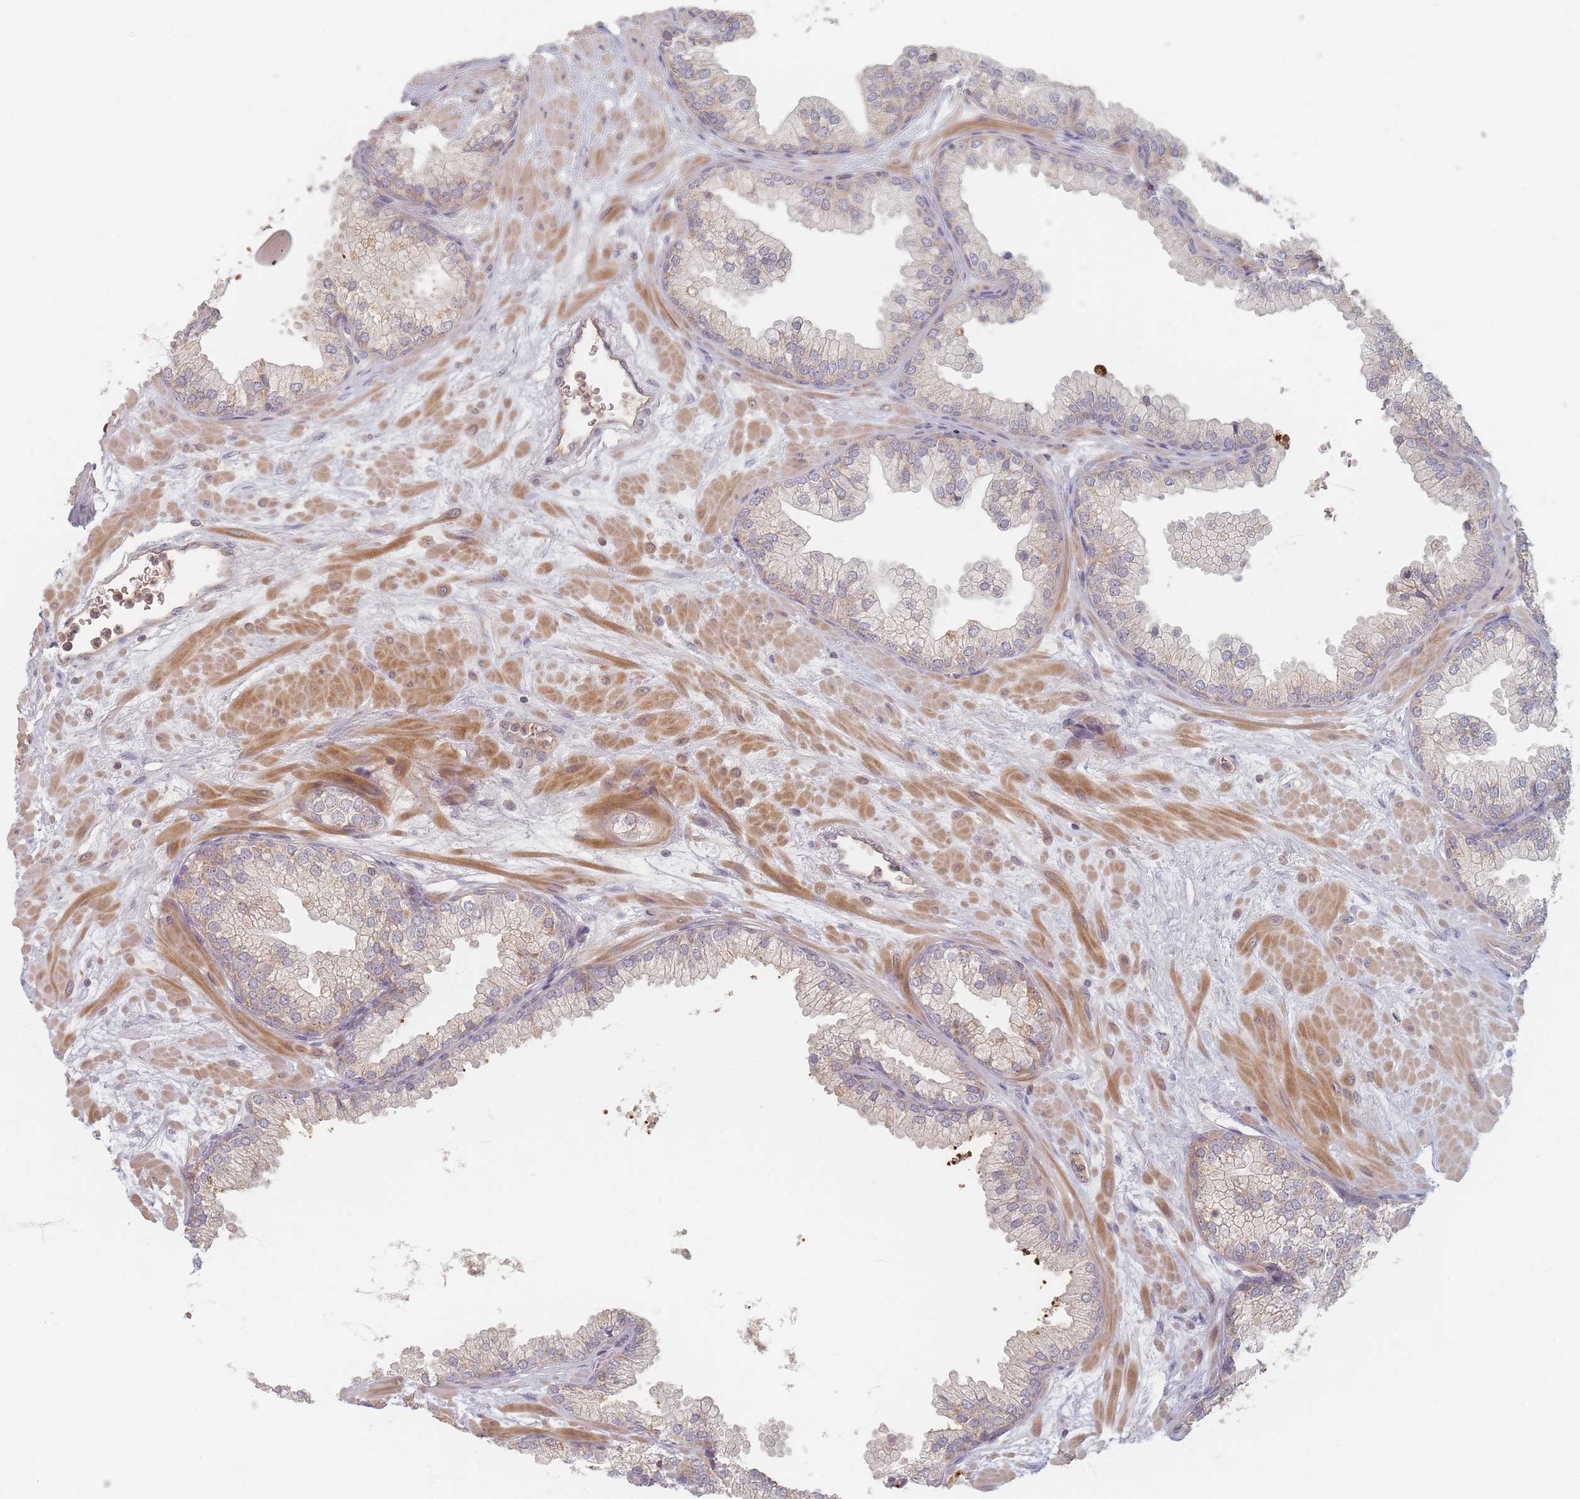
{"staining": {"intensity": "moderate", "quantity": "25%-75%", "location": "cytoplasmic/membranous"}, "tissue": "prostate", "cell_type": "Glandular cells", "image_type": "normal", "snomed": [{"axis": "morphology", "description": "Normal tissue, NOS"}, {"axis": "topography", "description": "Prostate"}], "caption": "Unremarkable prostate shows moderate cytoplasmic/membranous positivity in about 25%-75% of glandular cells (Stains: DAB (3,3'-diaminobenzidine) in brown, nuclei in blue, Microscopy: brightfield microscopy at high magnification)..", "gene": "SLC35F3", "patient": {"sex": "male", "age": 61}}